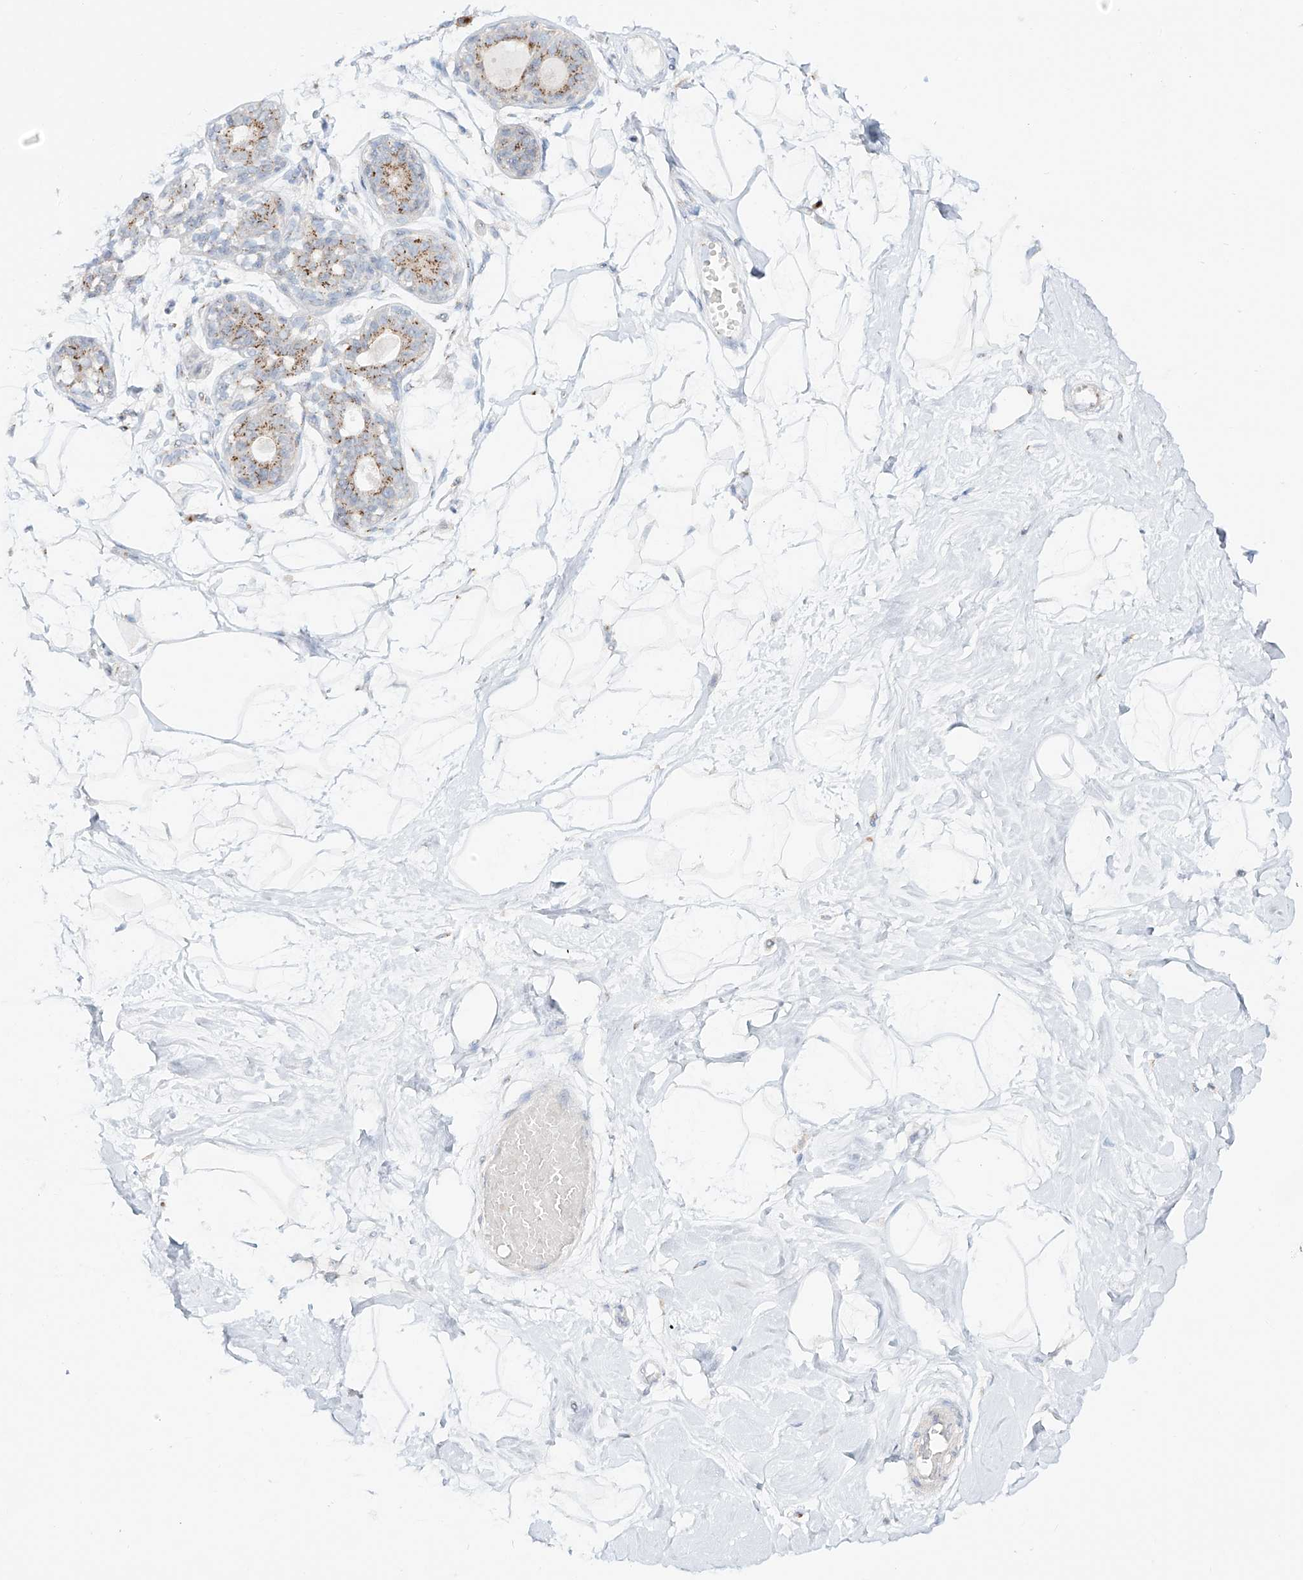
{"staining": {"intensity": "negative", "quantity": "none", "location": "none"}, "tissue": "breast", "cell_type": "Adipocytes", "image_type": "normal", "snomed": [{"axis": "morphology", "description": "Normal tissue, NOS"}, {"axis": "topography", "description": "Breast"}], "caption": "This is an immunohistochemistry image of normal human breast. There is no positivity in adipocytes.", "gene": "BSDC1", "patient": {"sex": "female", "age": 45}}